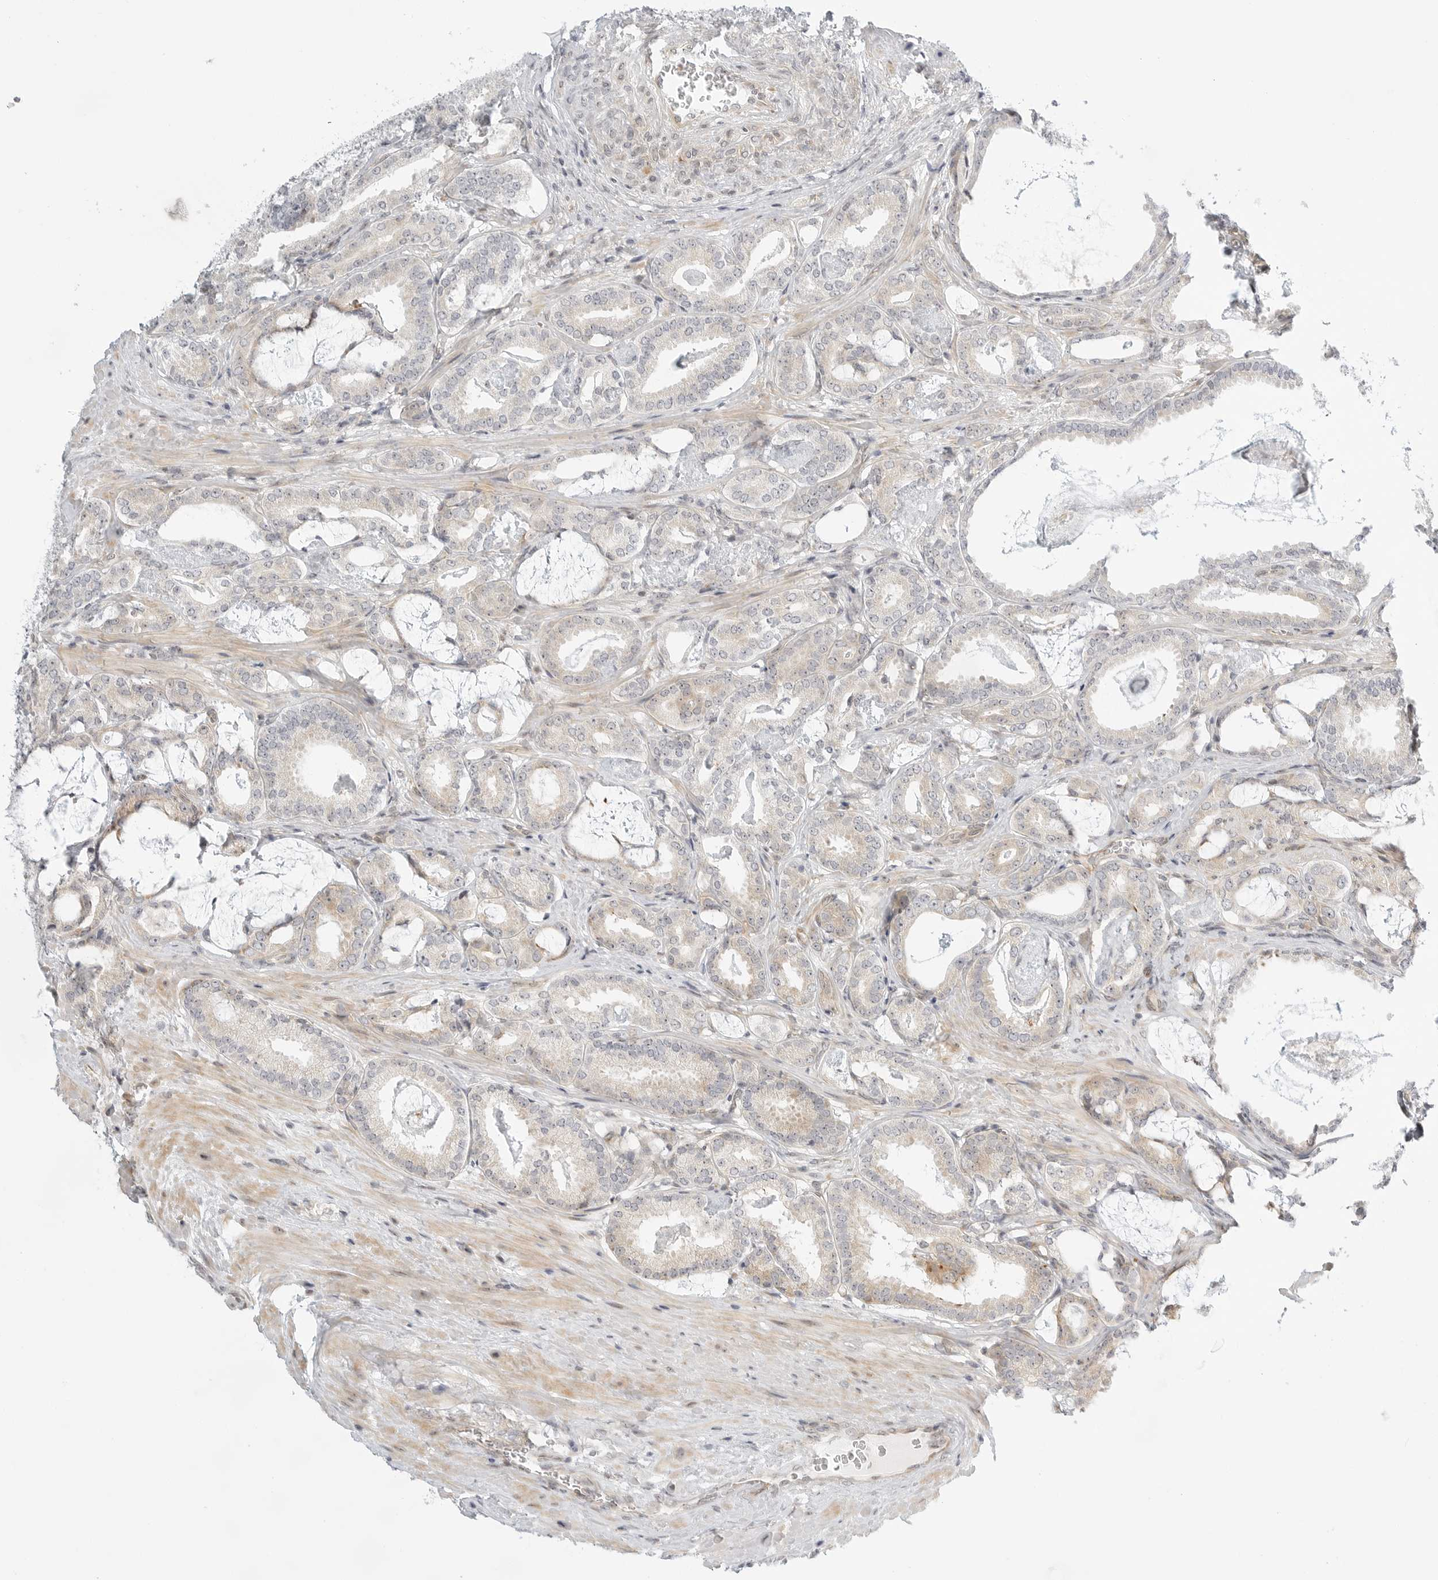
{"staining": {"intensity": "weak", "quantity": "<25%", "location": "cytoplasmic/membranous"}, "tissue": "prostate cancer", "cell_type": "Tumor cells", "image_type": "cancer", "snomed": [{"axis": "morphology", "description": "Adenocarcinoma, Low grade"}, {"axis": "topography", "description": "Prostate"}], "caption": "The immunohistochemistry (IHC) image has no significant expression in tumor cells of prostate cancer tissue.", "gene": "DSCC1", "patient": {"sex": "male", "age": 71}}